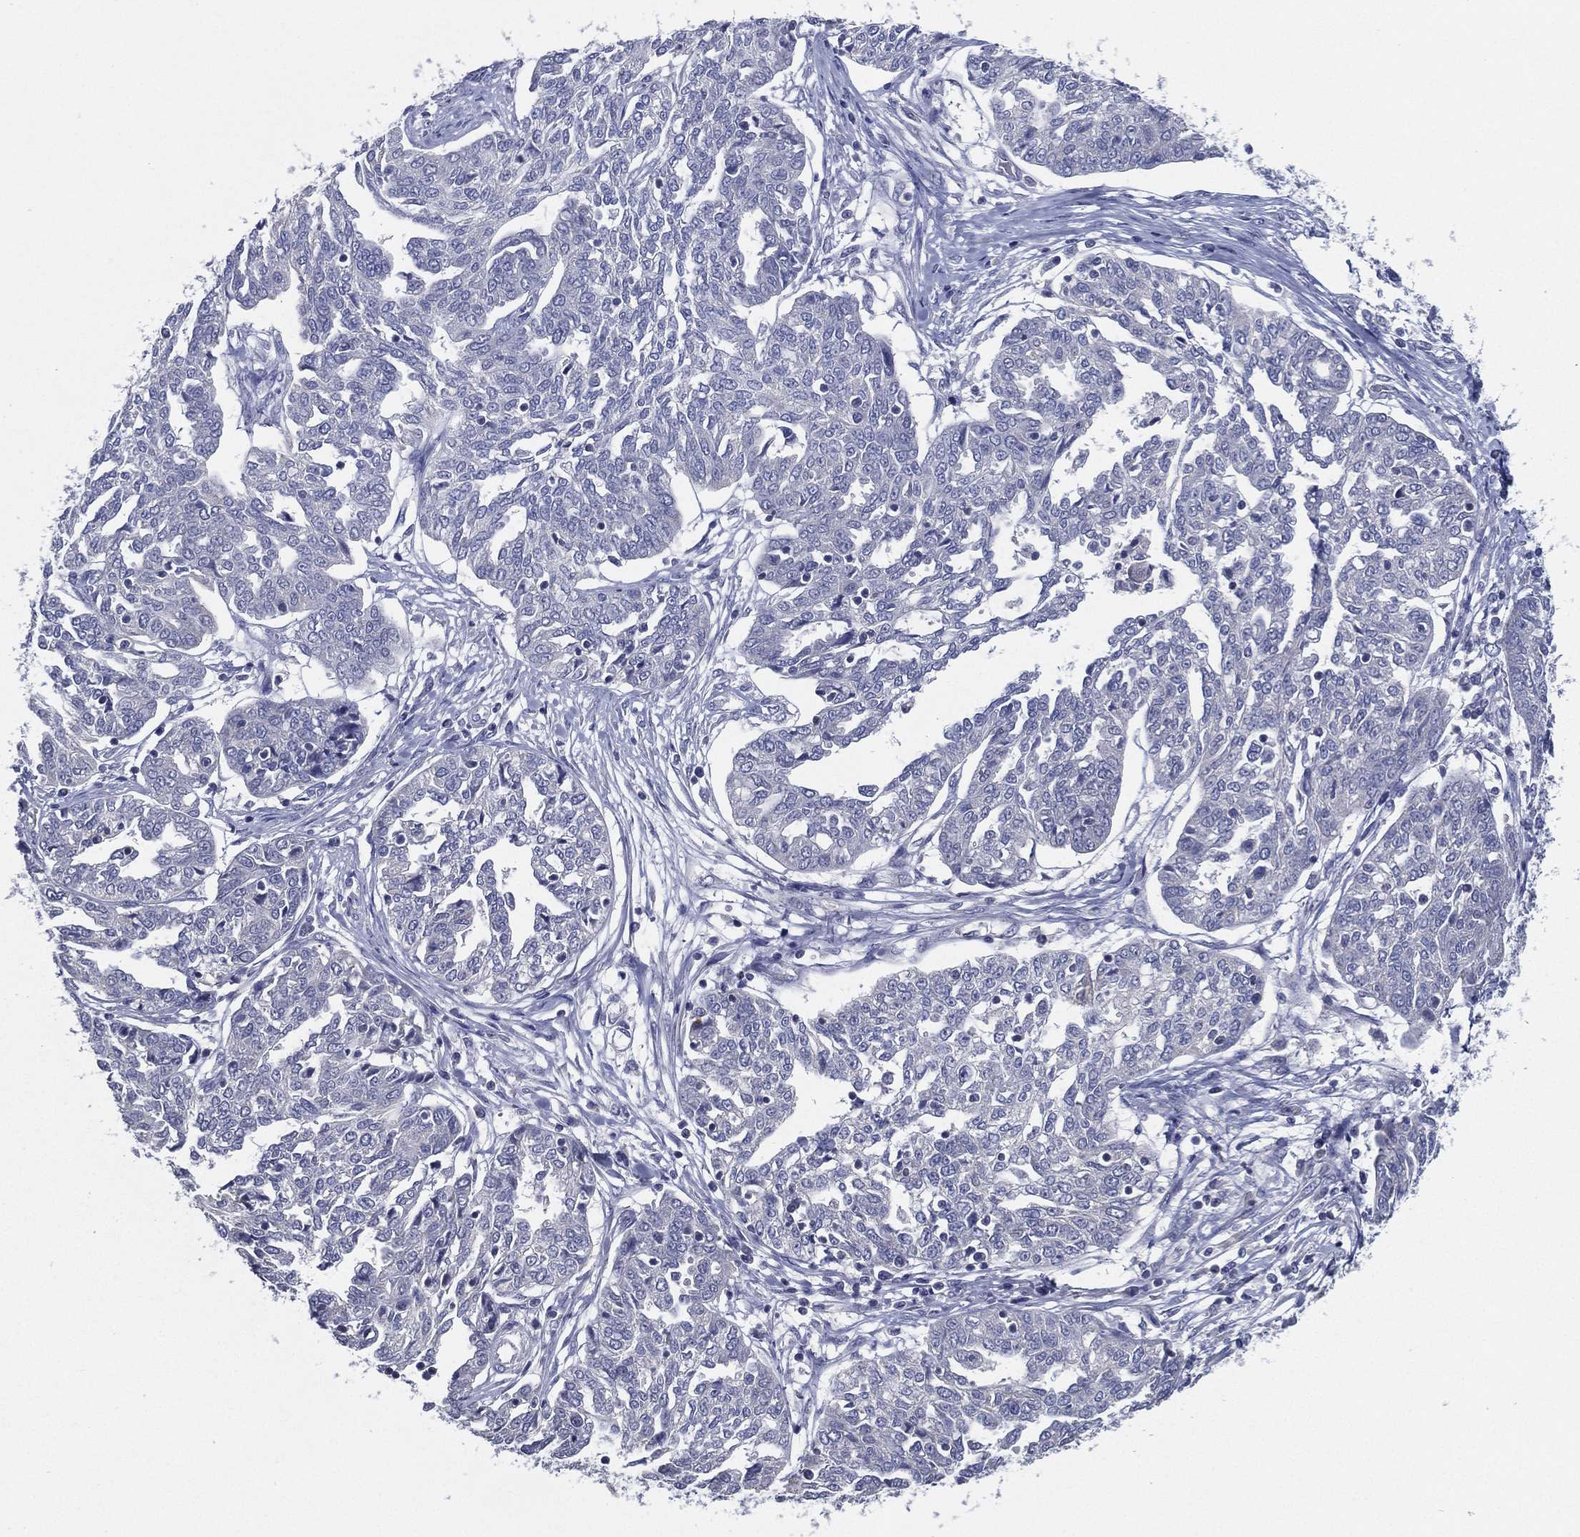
{"staining": {"intensity": "negative", "quantity": "none", "location": "none"}, "tissue": "ovarian cancer", "cell_type": "Tumor cells", "image_type": "cancer", "snomed": [{"axis": "morphology", "description": "Cystadenocarcinoma, serous, NOS"}, {"axis": "topography", "description": "Ovary"}], "caption": "The micrograph displays no staining of tumor cells in ovarian cancer. The staining was performed using DAB (3,3'-diaminobenzidine) to visualize the protein expression in brown, while the nuclei were stained in blue with hematoxylin (Magnification: 20x).", "gene": "SLC13A4", "patient": {"sex": "female", "age": 67}}